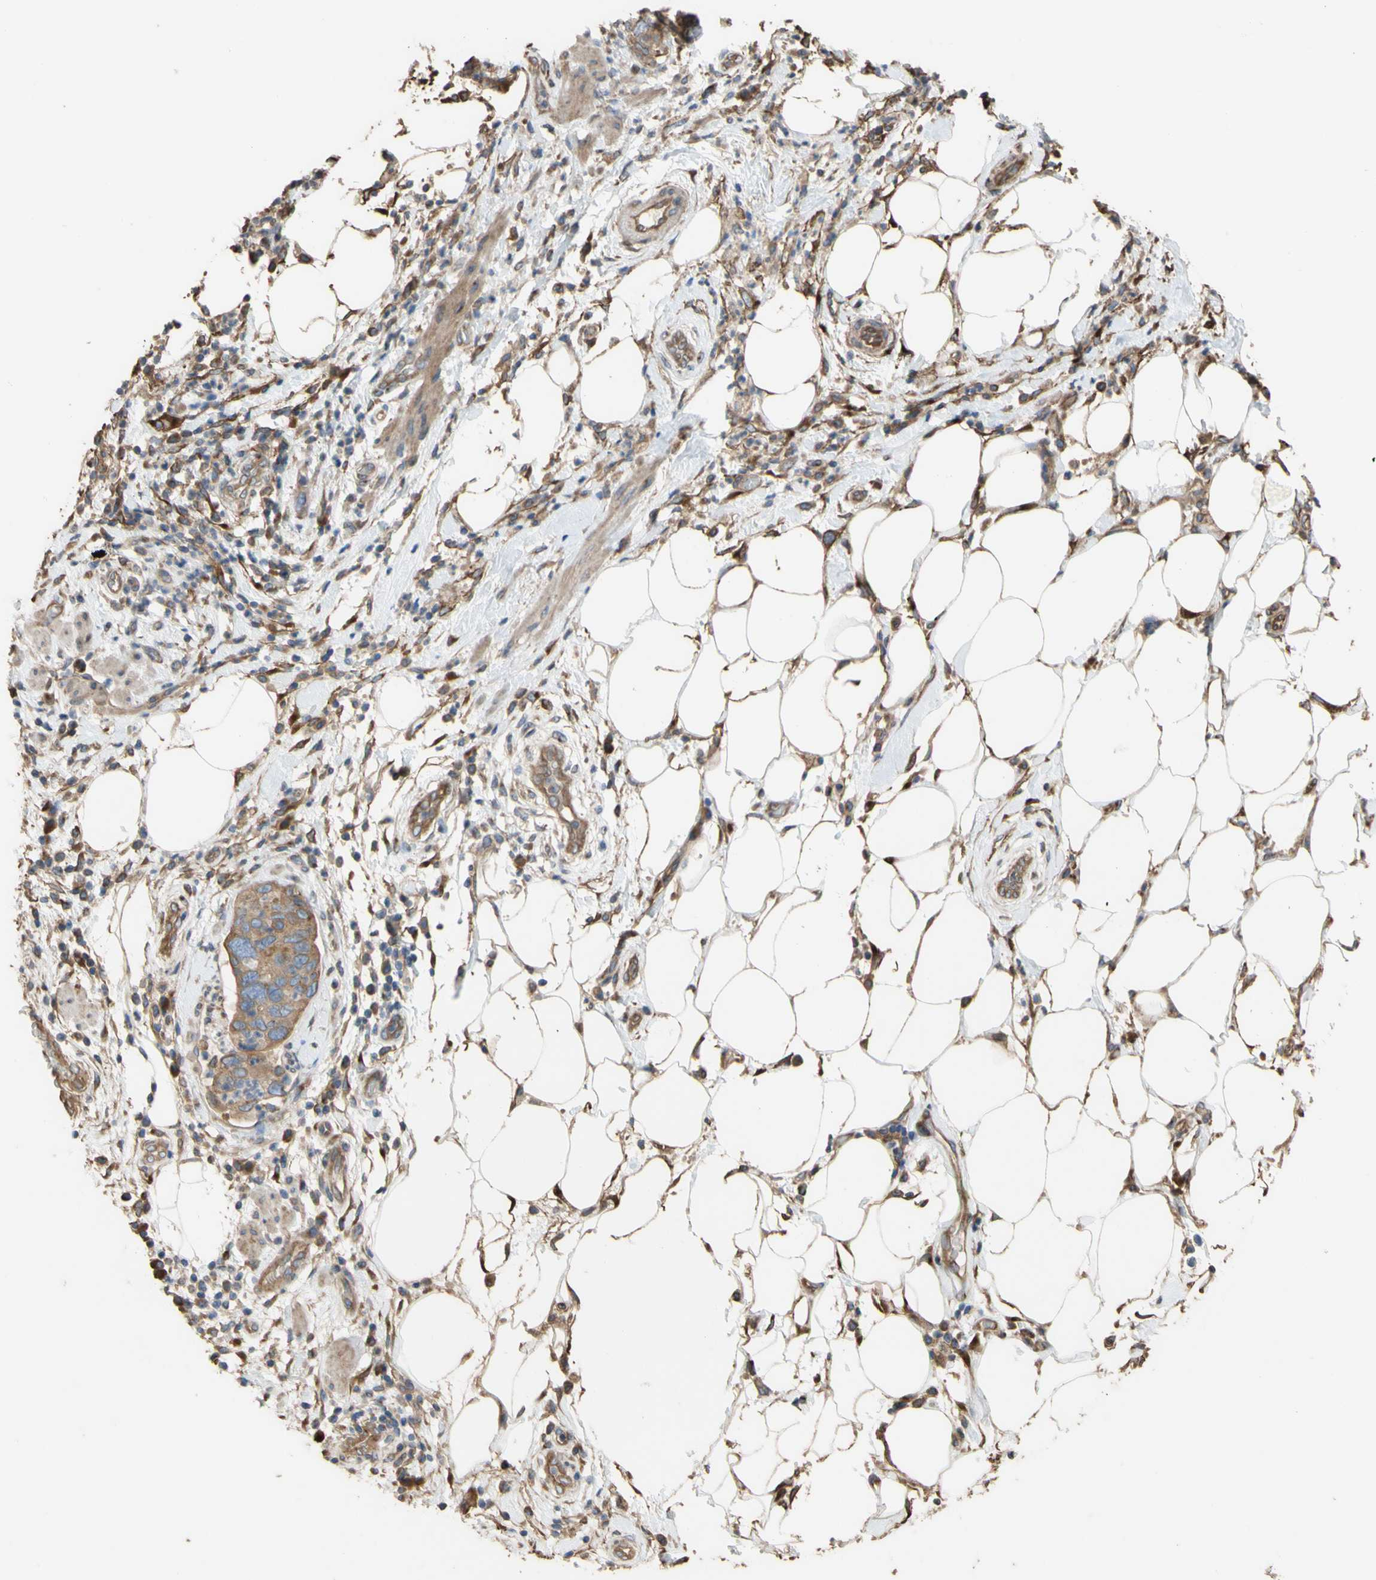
{"staining": {"intensity": "moderate", "quantity": ">75%", "location": "cytoplasmic/membranous"}, "tissue": "pancreatic cancer", "cell_type": "Tumor cells", "image_type": "cancer", "snomed": [{"axis": "morphology", "description": "Adenocarcinoma, NOS"}, {"axis": "topography", "description": "Pancreas"}], "caption": "There is medium levels of moderate cytoplasmic/membranous expression in tumor cells of pancreatic cancer (adenocarcinoma), as demonstrated by immunohistochemical staining (brown color).", "gene": "NECTIN3", "patient": {"sex": "female", "age": 71}}